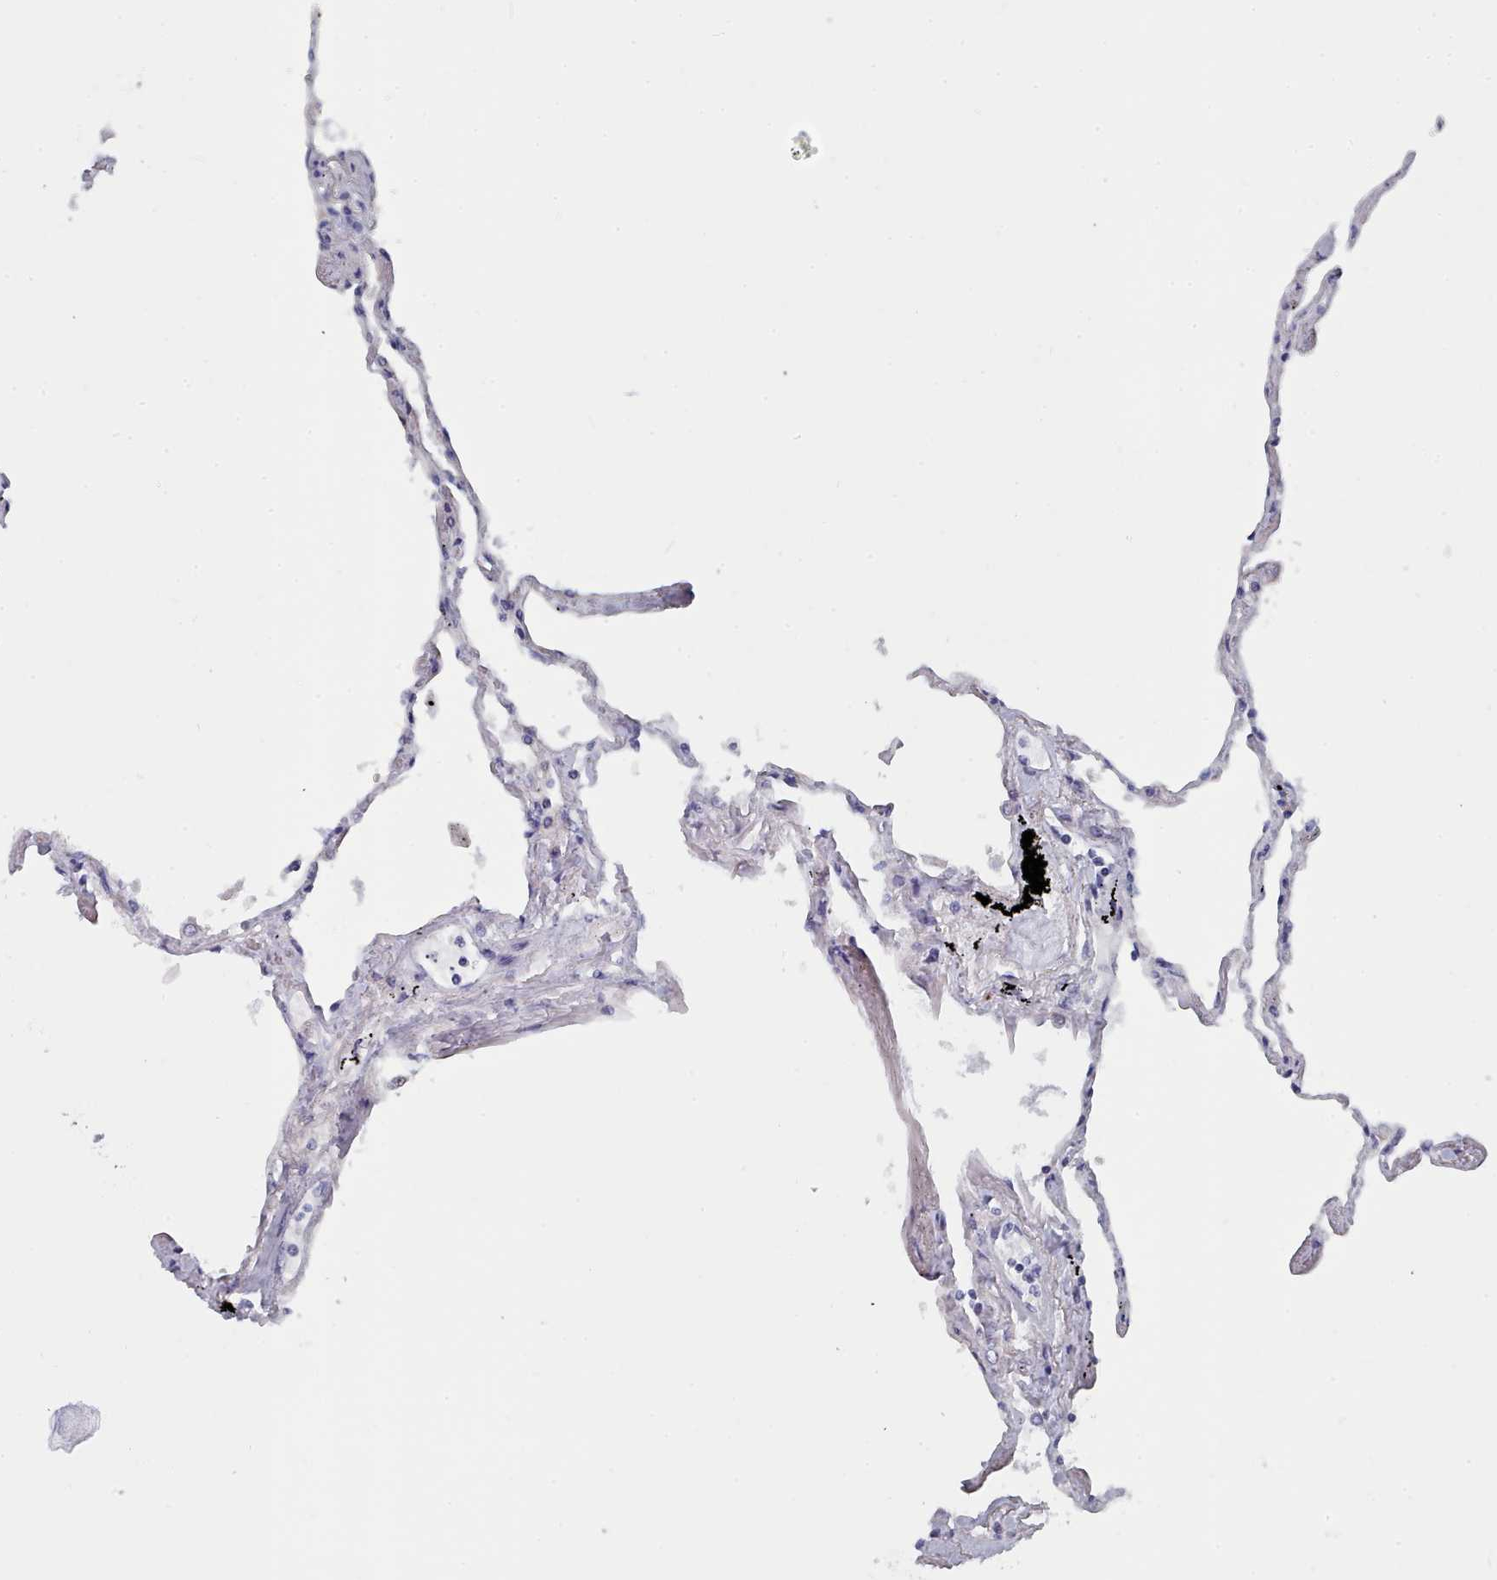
{"staining": {"intensity": "negative", "quantity": "none", "location": "none"}, "tissue": "lung", "cell_type": "Alveolar cells", "image_type": "normal", "snomed": [{"axis": "morphology", "description": "Normal tissue, NOS"}, {"axis": "topography", "description": "Lung"}], "caption": "DAB immunohistochemical staining of normal human lung demonstrates no significant staining in alveolar cells. Nuclei are stained in blue.", "gene": "ENSG00000285188", "patient": {"sex": "female", "age": 67}}